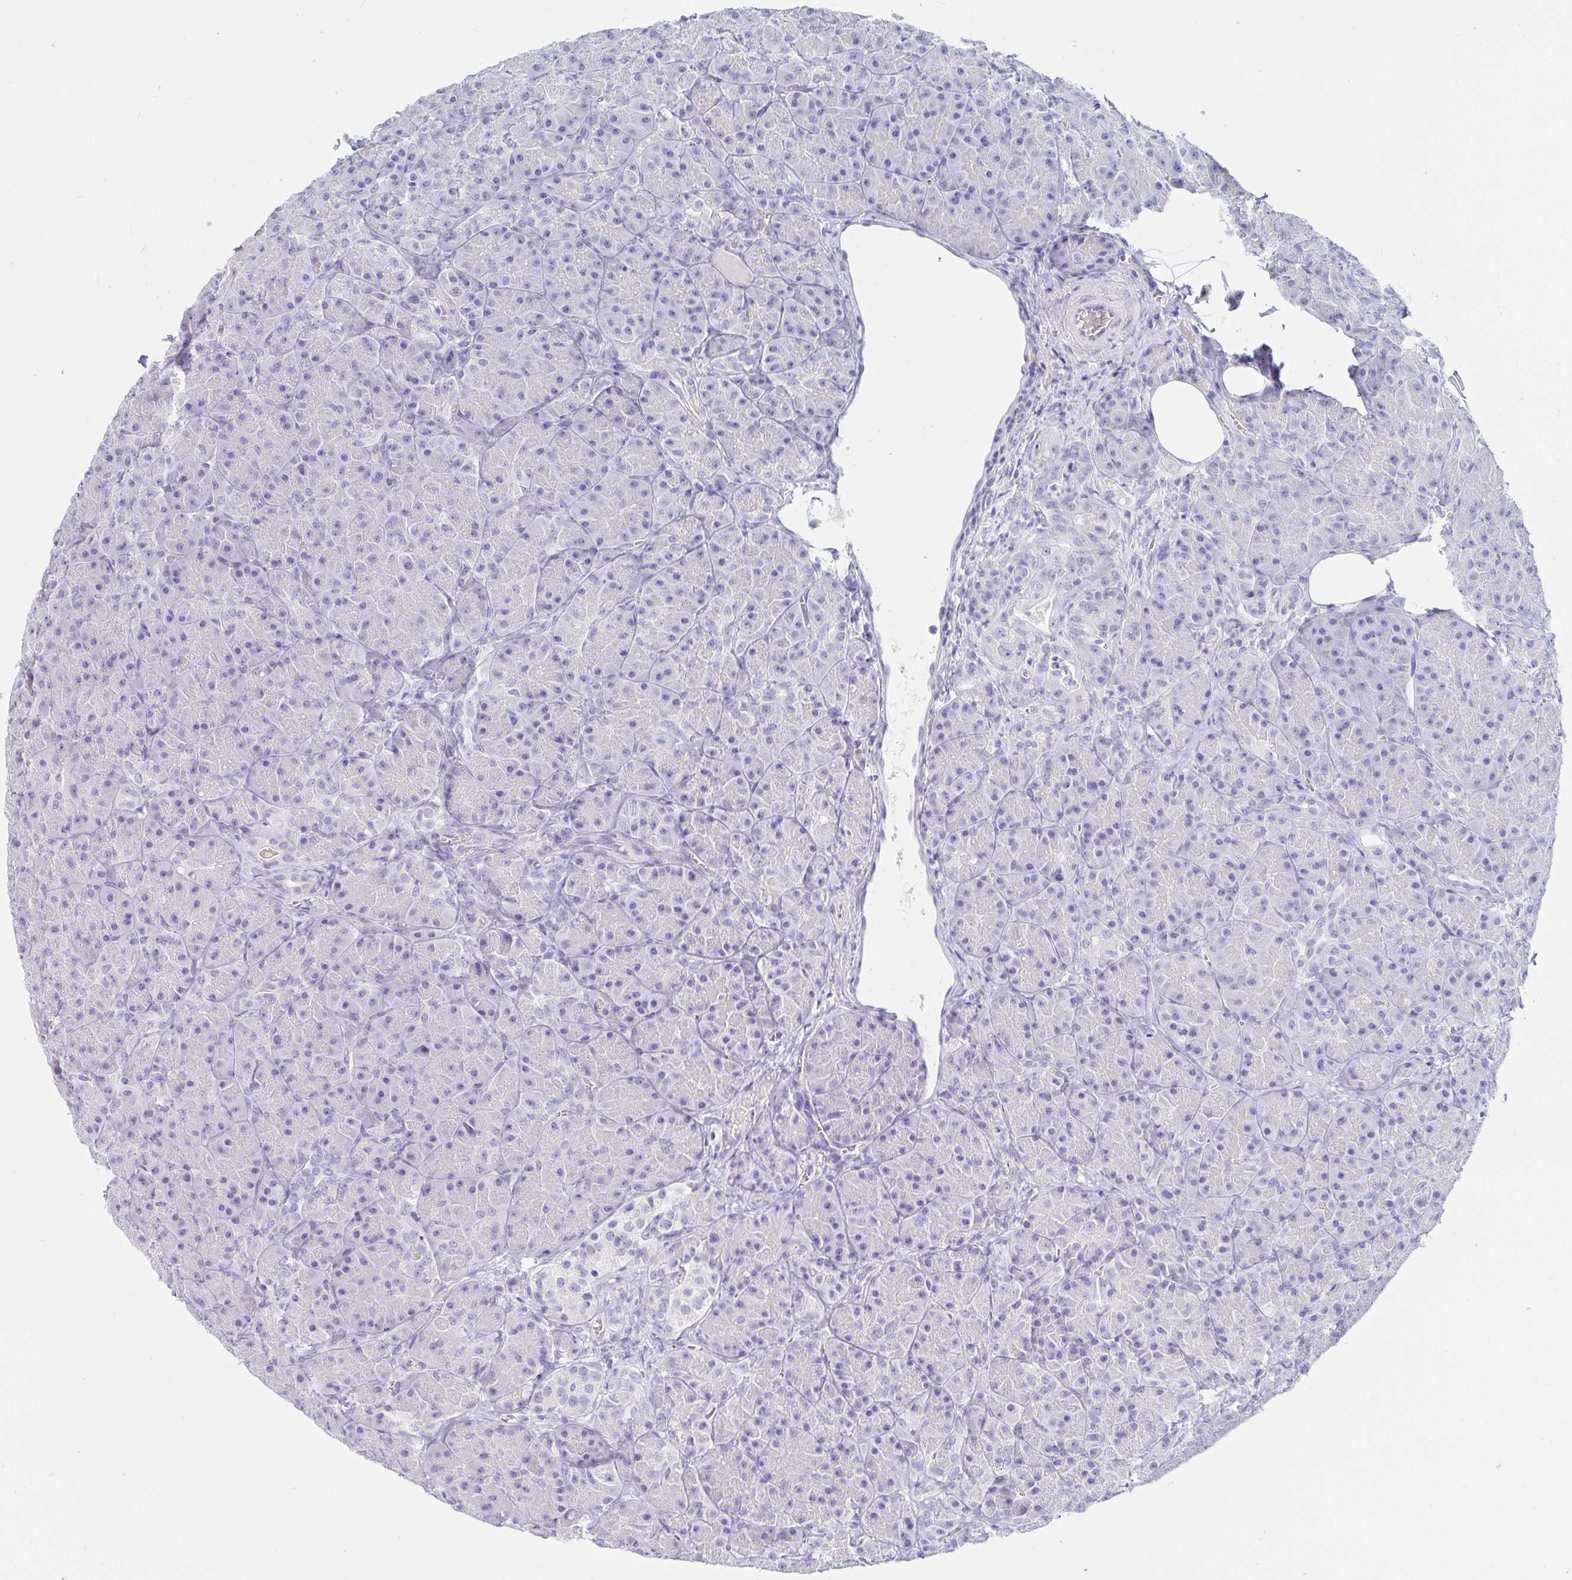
{"staining": {"intensity": "negative", "quantity": "none", "location": "none"}, "tissue": "pancreas", "cell_type": "Exocrine glandular cells", "image_type": "normal", "snomed": [{"axis": "morphology", "description": "Normal tissue, NOS"}, {"axis": "topography", "description": "Pancreas"}], "caption": "The histopathology image displays no staining of exocrine glandular cells in normal pancreas. The staining was performed using DAB to visualize the protein expression in brown, while the nuclei were stained in blue with hematoxylin (Magnification: 20x).", "gene": "C4orf17", "patient": {"sex": "male", "age": 57}}